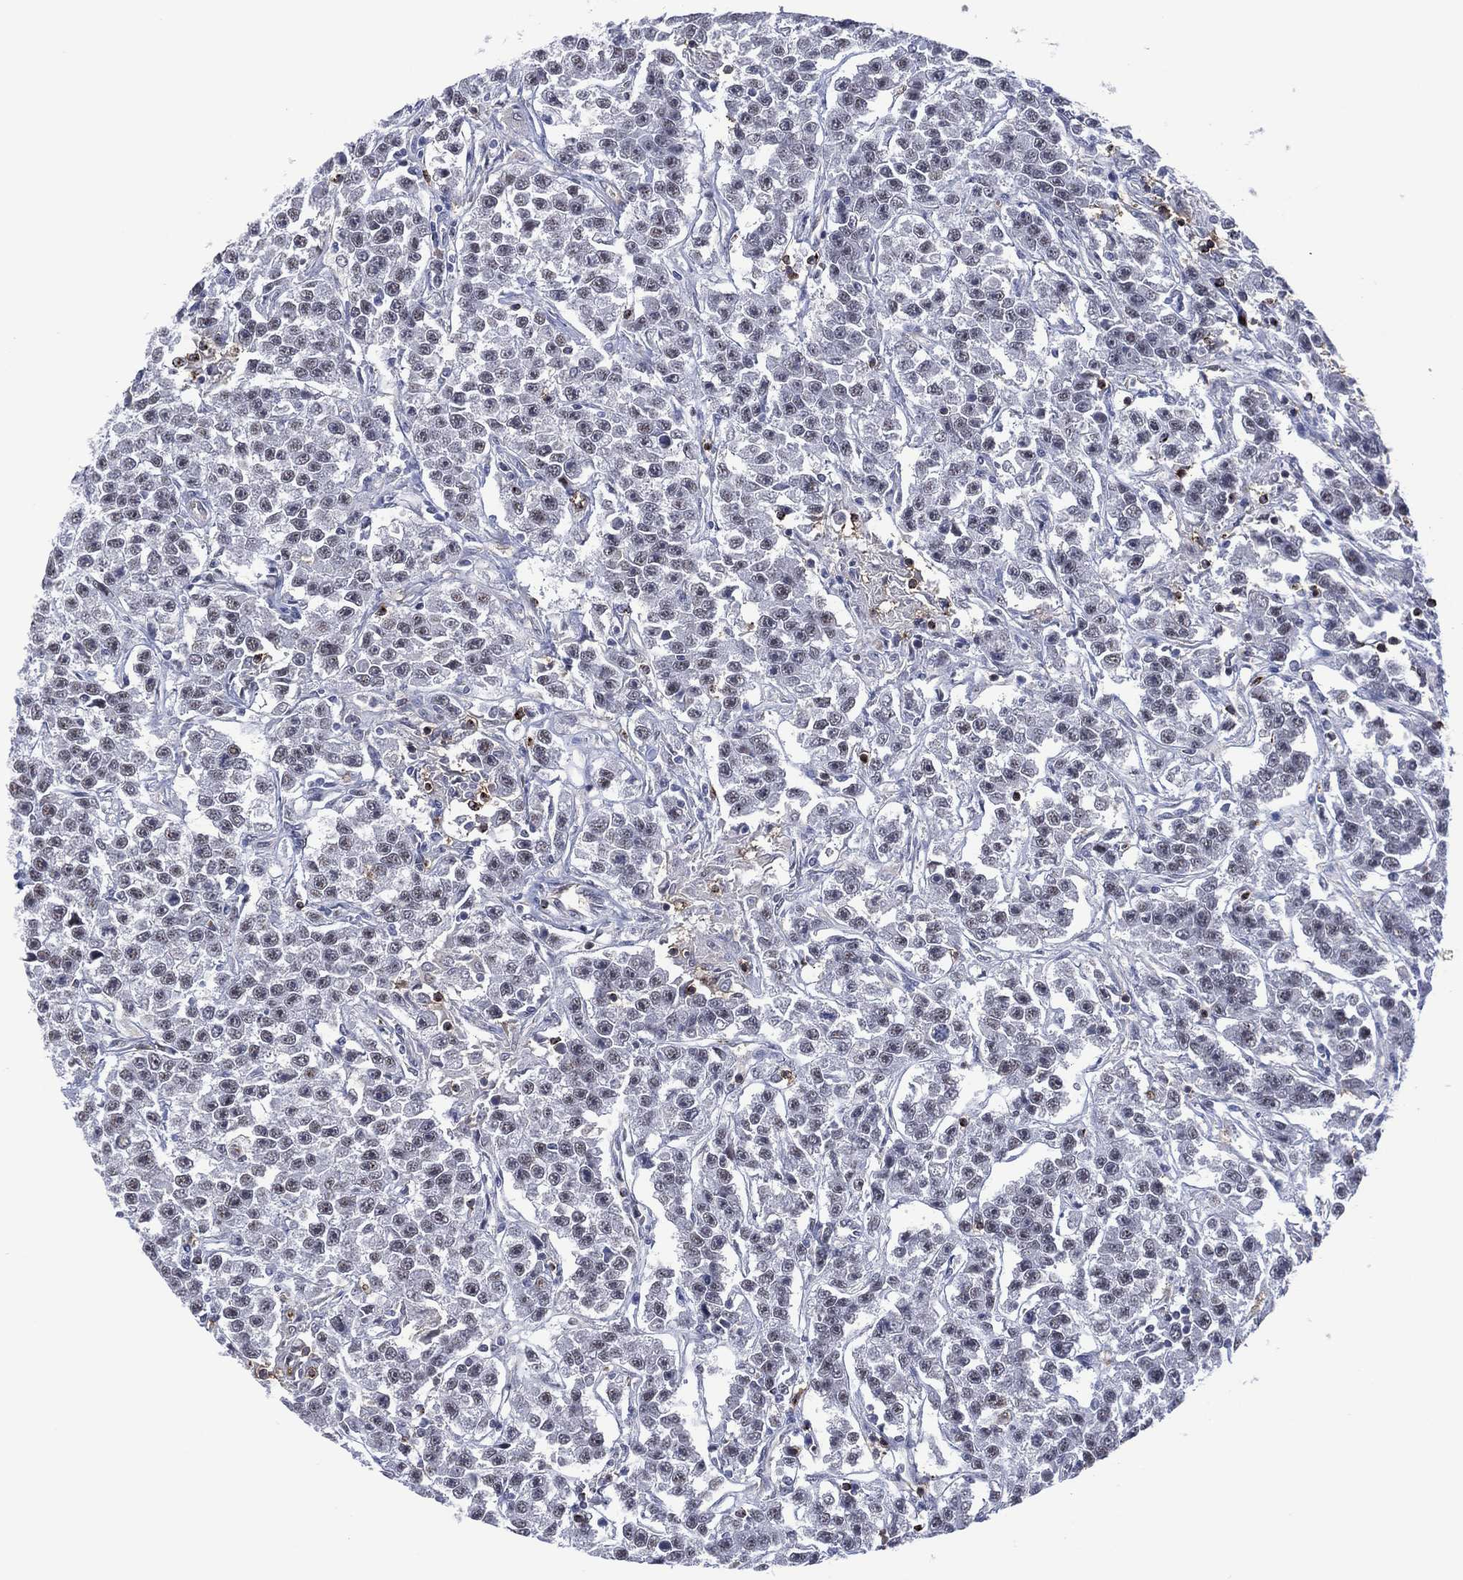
{"staining": {"intensity": "negative", "quantity": "none", "location": "none"}, "tissue": "testis cancer", "cell_type": "Tumor cells", "image_type": "cancer", "snomed": [{"axis": "morphology", "description": "Seminoma, NOS"}, {"axis": "topography", "description": "Testis"}], "caption": "Immunohistochemical staining of testis cancer (seminoma) exhibits no significant staining in tumor cells.", "gene": "DPP4", "patient": {"sex": "male", "age": 59}}